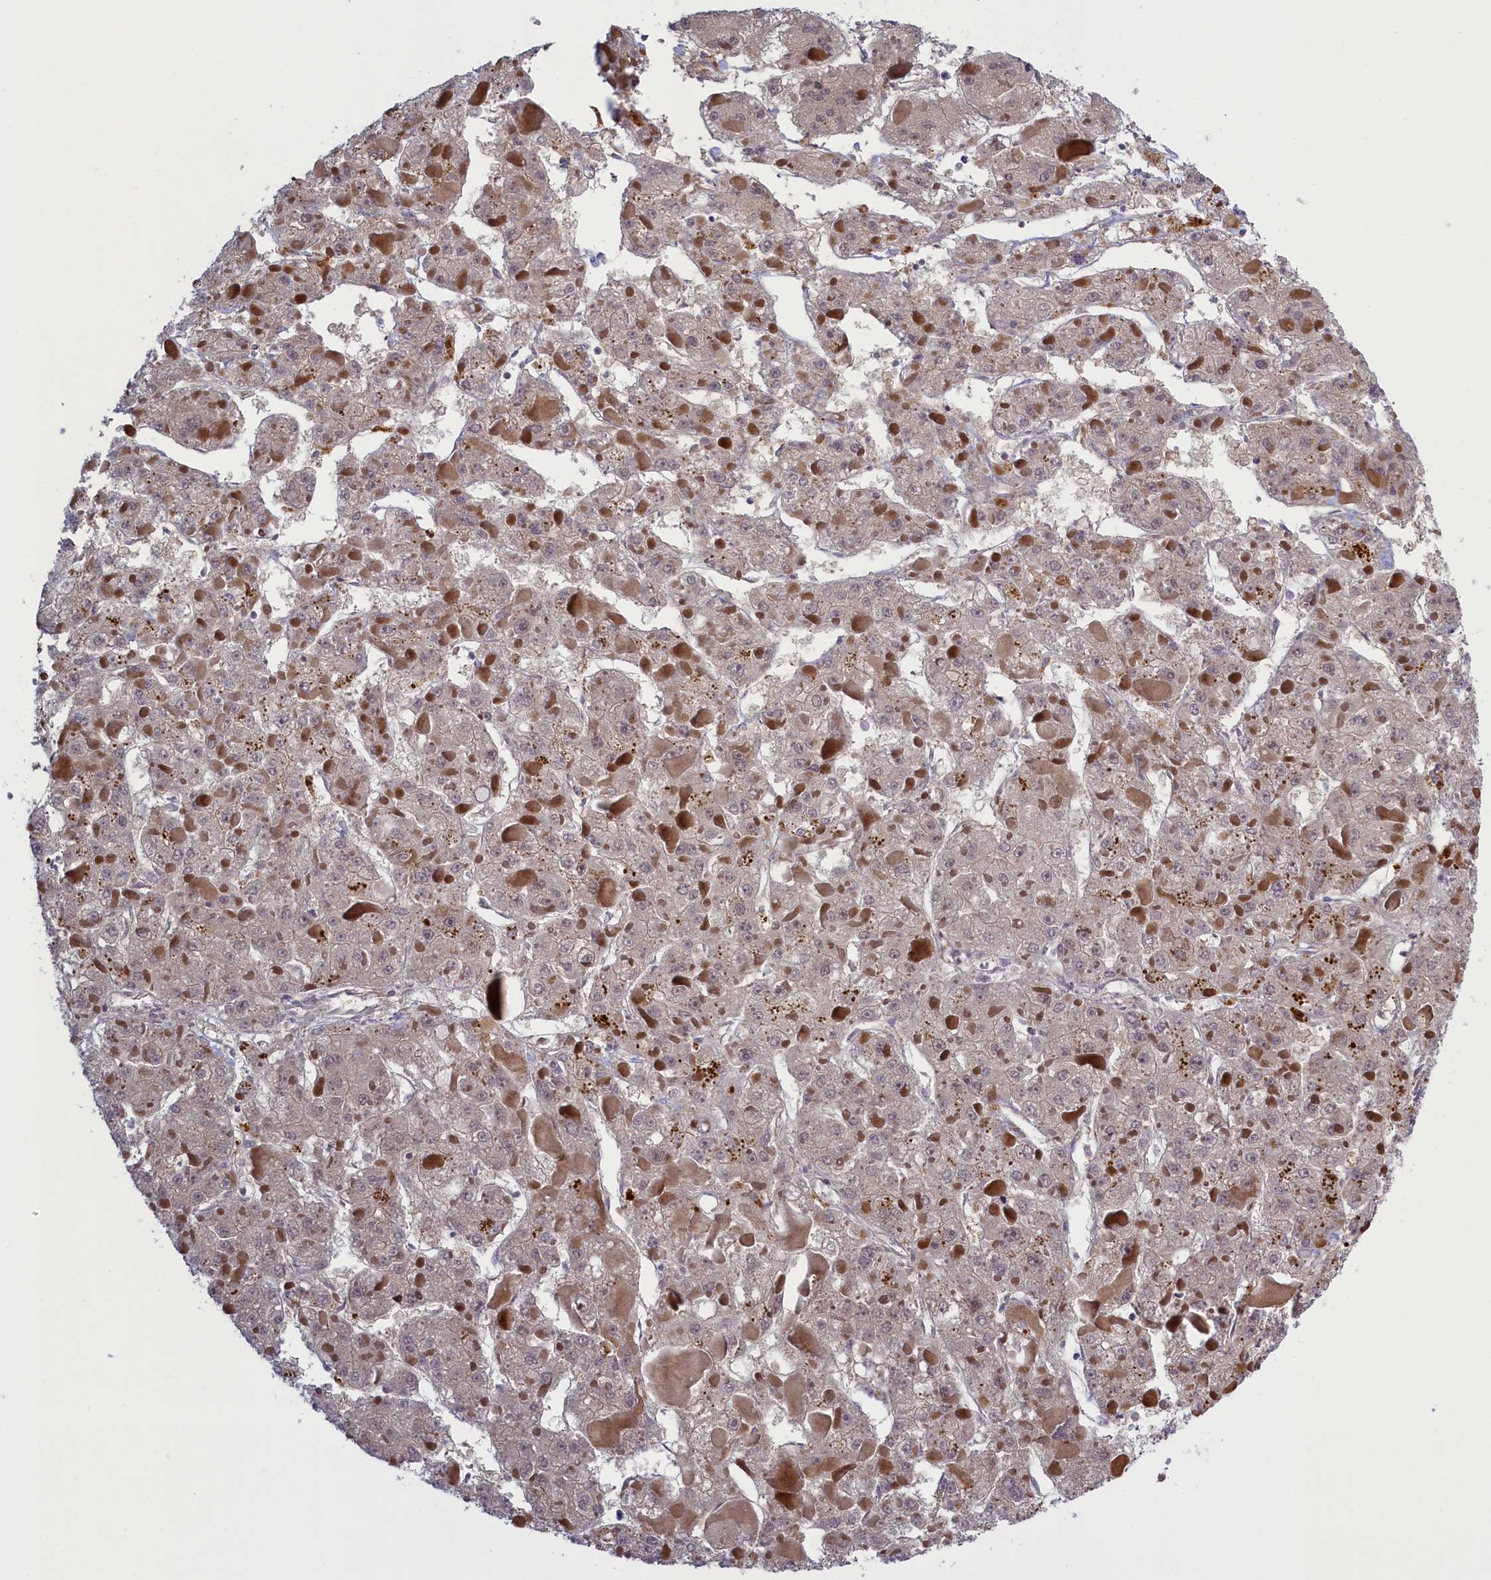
{"staining": {"intensity": "weak", "quantity": ">75%", "location": "cytoplasmic/membranous"}, "tissue": "liver cancer", "cell_type": "Tumor cells", "image_type": "cancer", "snomed": [{"axis": "morphology", "description": "Carcinoma, Hepatocellular, NOS"}, {"axis": "topography", "description": "Liver"}], "caption": "Hepatocellular carcinoma (liver) was stained to show a protein in brown. There is low levels of weak cytoplasmic/membranous expression in about >75% of tumor cells.", "gene": "ATF7IP2", "patient": {"sex": "female", "age": 73}}